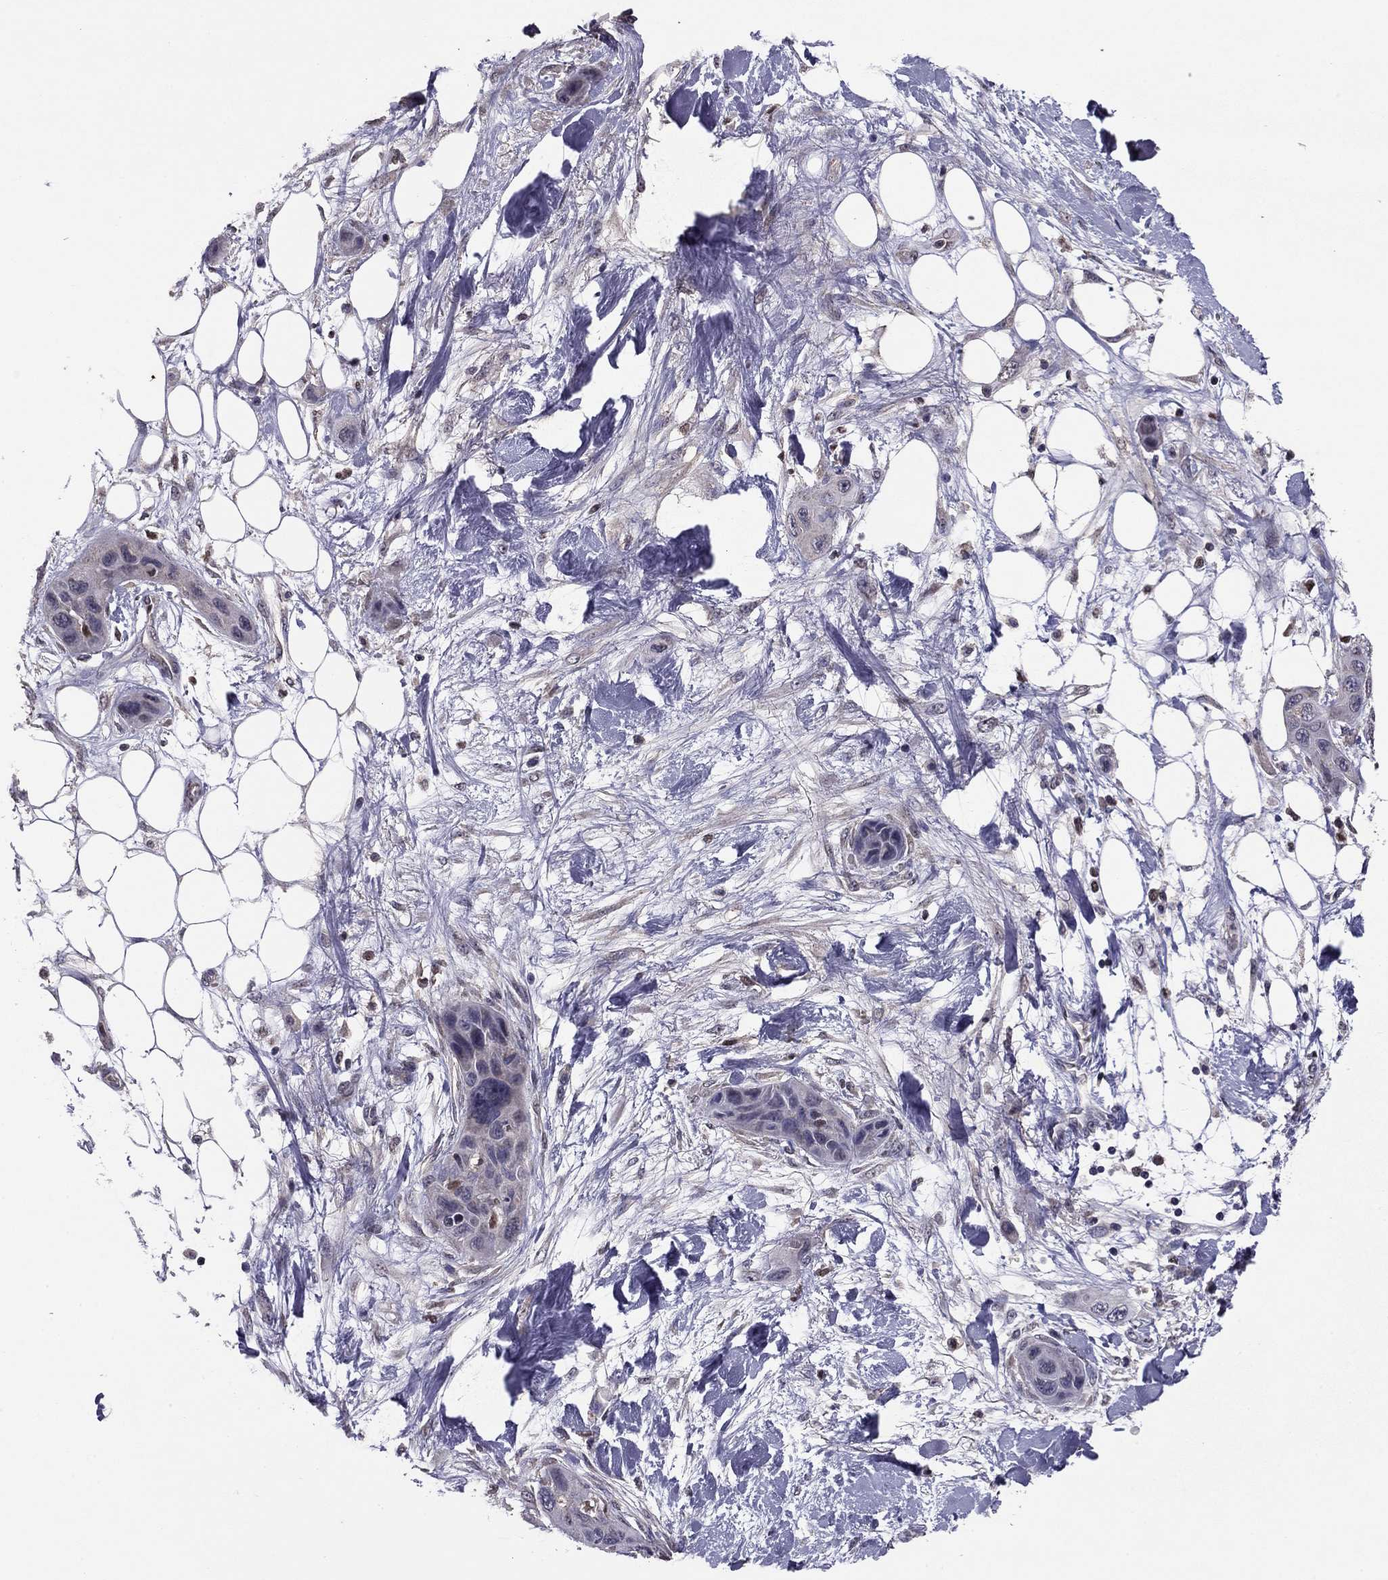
{"staining": {"intensity": "negative", "quantity": "none", "location": "none"}, "tissue": "skin cancer", "cell_type": "Tumor cells", "image_type": "cancer", "snomed": [{"axis": "morphology", "description": "Squamous cell carcinoma, NOS"}, {"axis": "topography", "description": "Skin"}], "caption": "Tumor cells are negative for protein expression in human skin cancer.", "gene": "HCN1", "patient": {"sex": "male", "age": 79}}